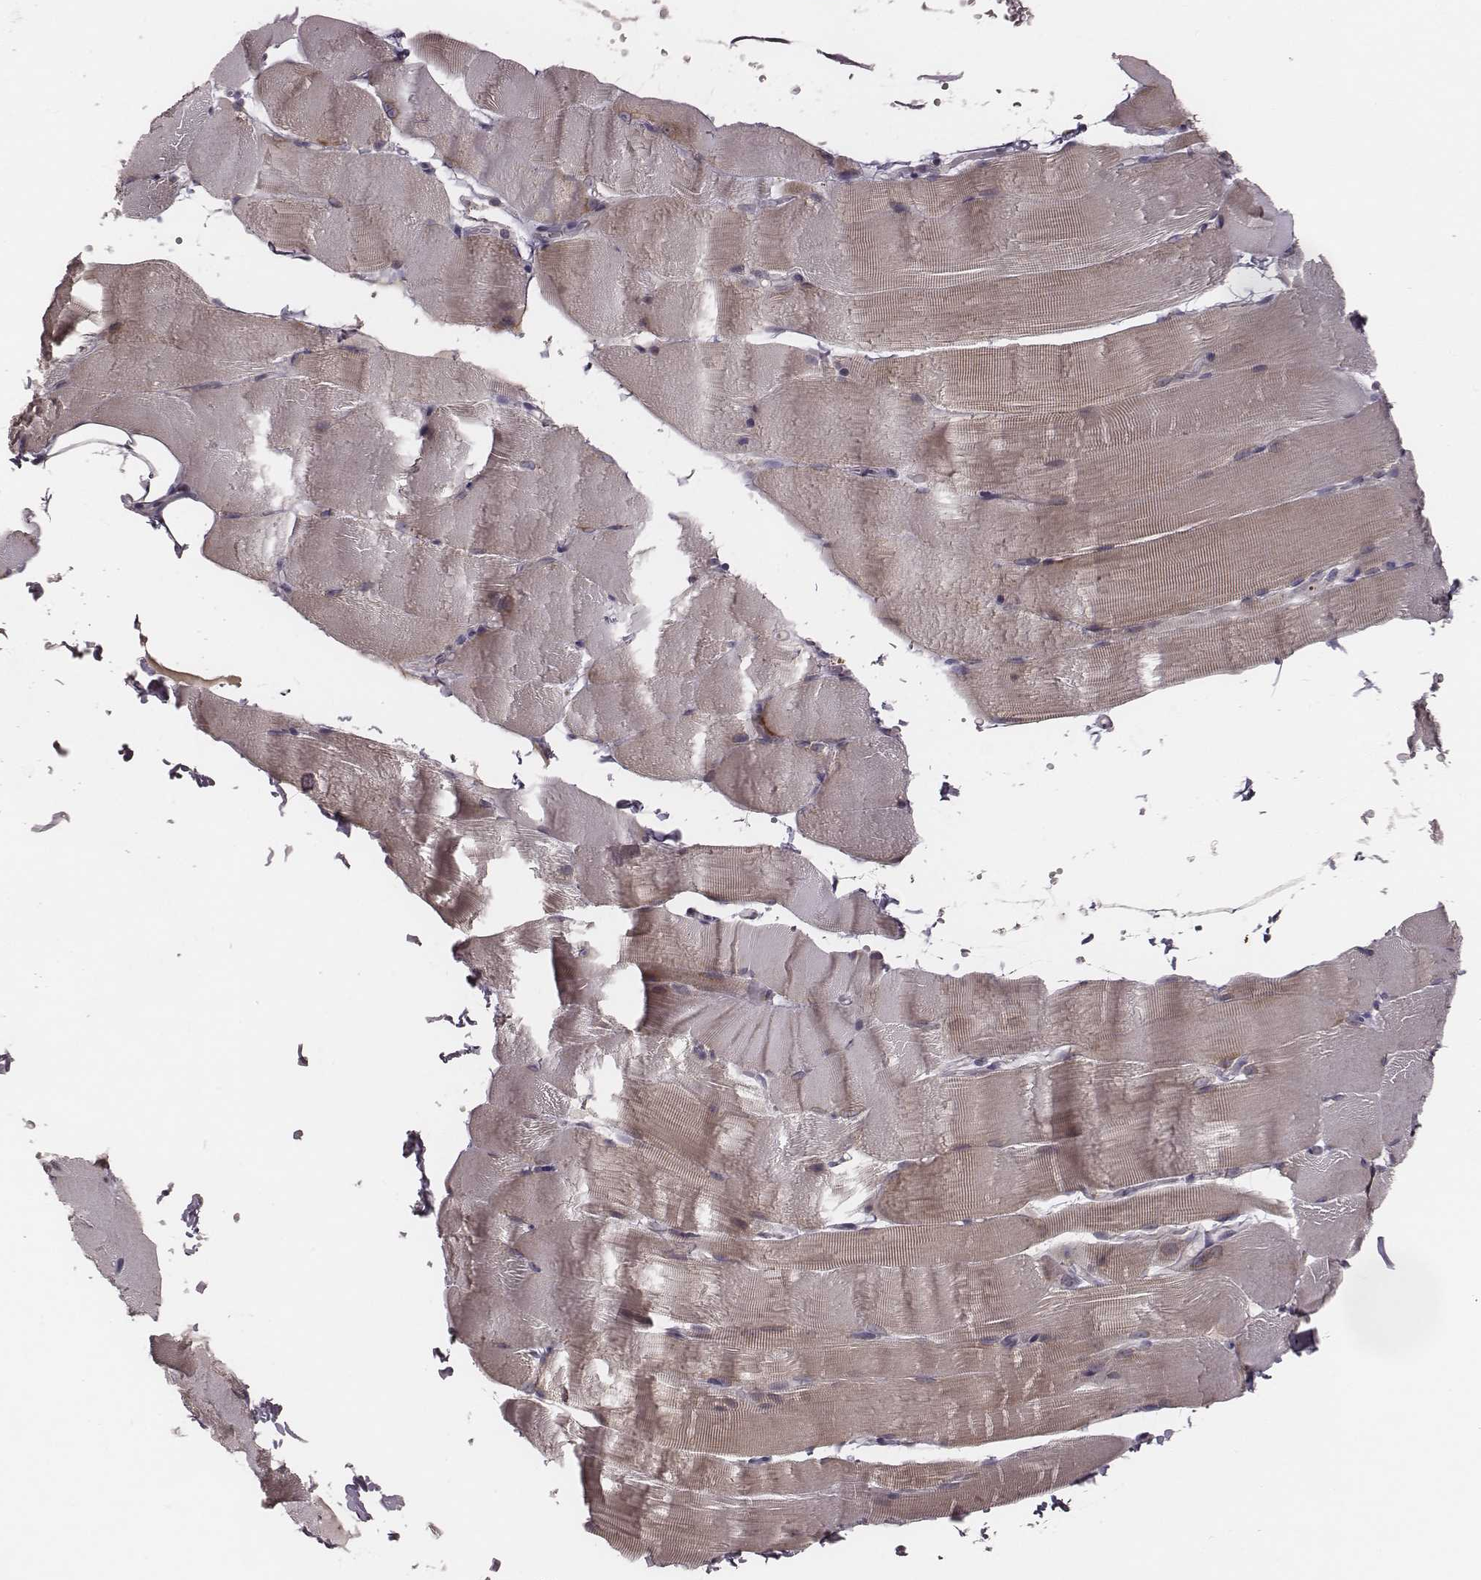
{"staining": {"intensity": "moderate", "quantity": ">75%", "location": "cytoplasmic/membranous"}, "tissue": "skeletal muscle", "cell_type": "Myocytes", "image_type": "normal", "snomed": [{"axis": "morphology", "description": "Normal tissue, NOS"}, {"axis": "topography", "description": "Skeletal muscle"}], "caption": "Protein expression analysis of unremarkable skeletal muscle demonstrates moderate cytoplasmic/membranous positivity in approximately >75% of myocytes.", "gene": "P2RX5", "patient": {"sex": "female", "age": 37}}